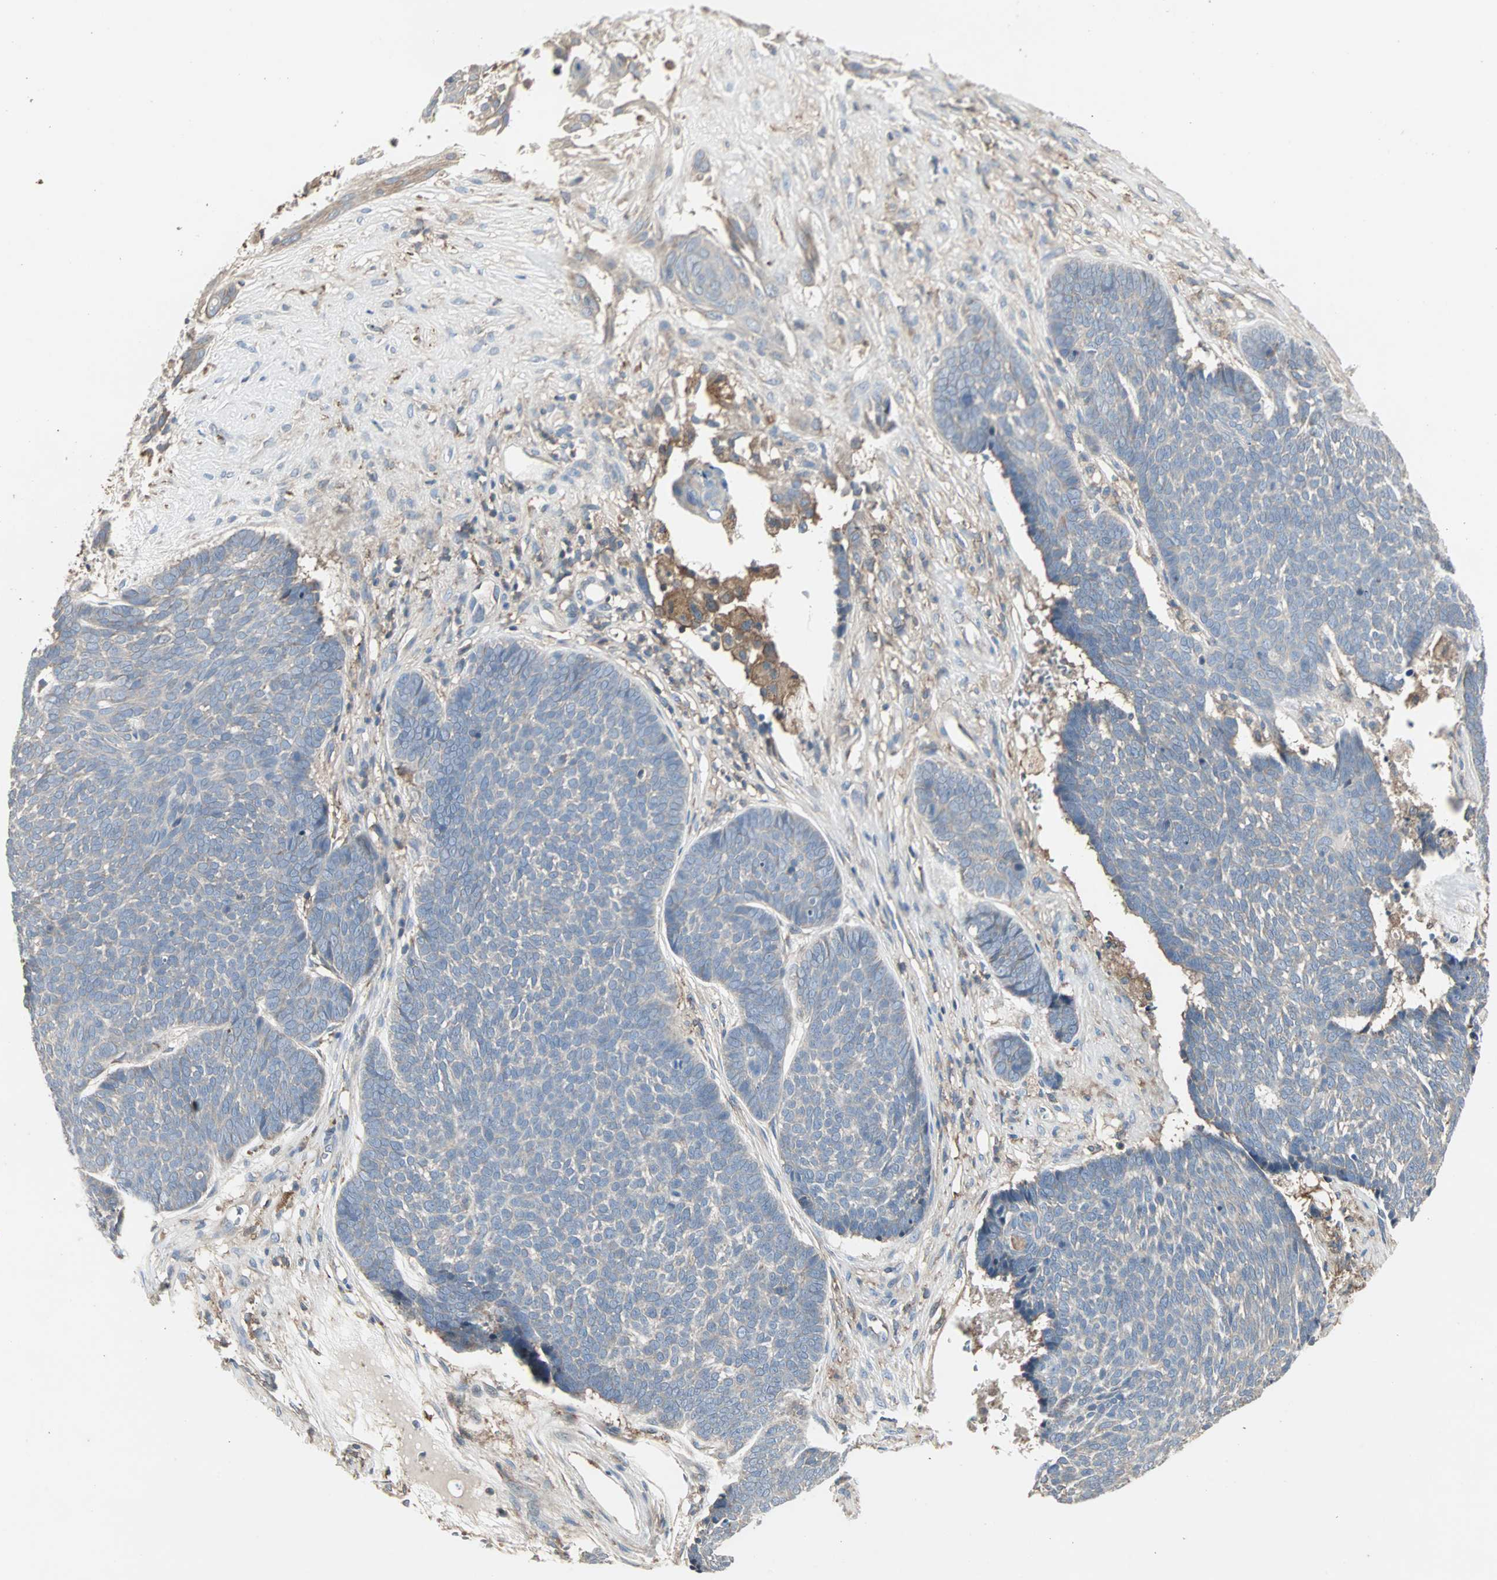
{"staining": {"intensity": "weak", "quantity": ">75%", "location": "cytoplasmic/membranous"}, "tissue": "skin cancer", "cell_type": "Tumor cells", "image_type": "cancer", "snomed": [{"axis": "morphology", "description": "Basal cell carcinoma"}, {"axis": "topography", "description": "Skin"}], "caption": "High-power microscopy captured an IHC histopathology image of skin cancer, revealing weak cytoplasmic/membranous staining in about >75% of tumor cells. (Stains: DAB (3,3'-diaminobenzidine) in brown, nuclei in blue, Microscopy: brightfield microscopy at high magnification).", "gene": "GNAI2", "patient": {"sex": "male", "age": 84}}